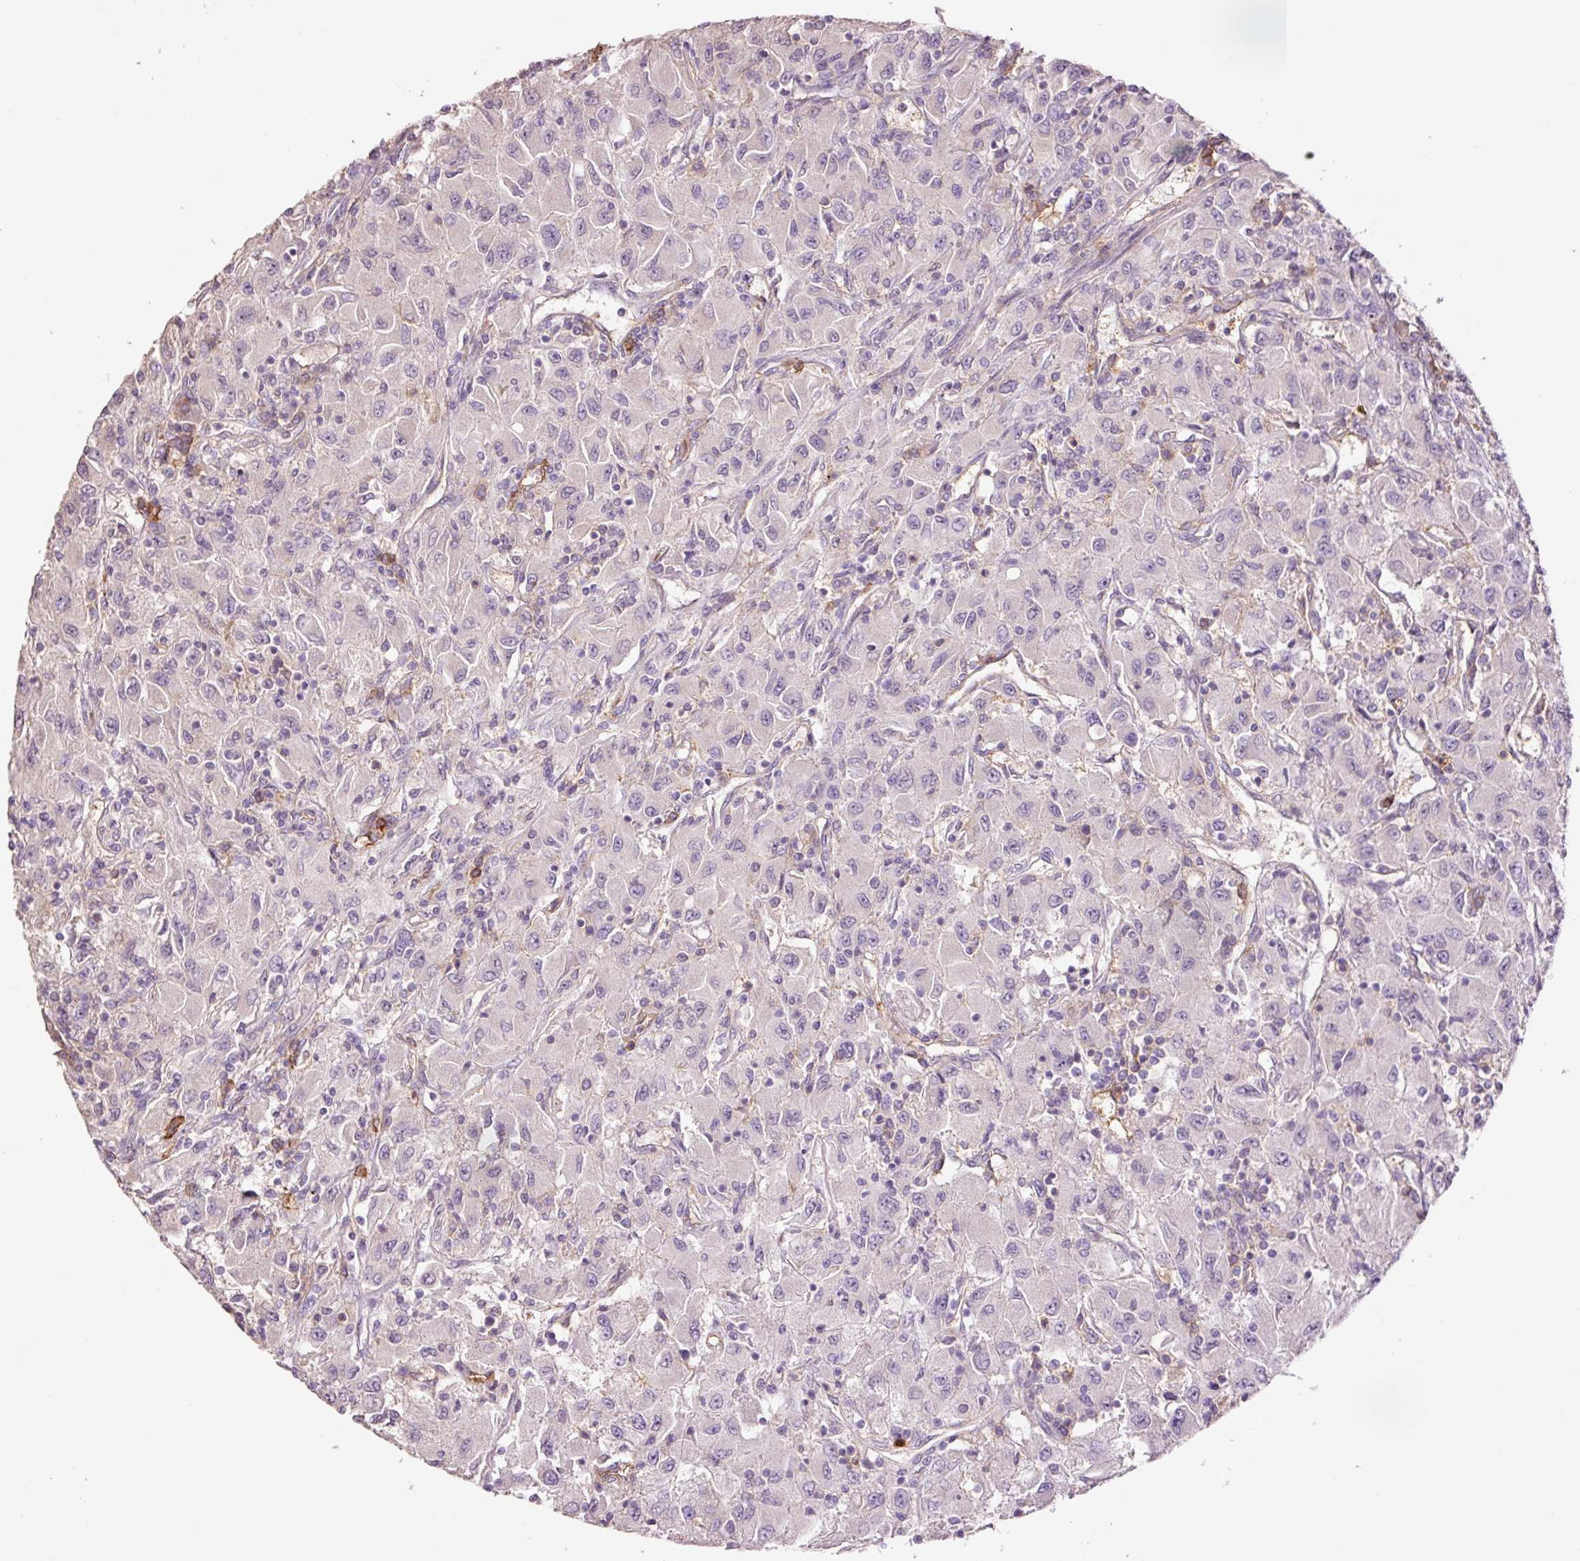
{"staining": {"intensity": "negative", "quantity": "none", "location": "none"}, "tissue": "renal cancer", "cell_type": "Tumor cells", "image_type": "cancer", "snomed": [{"axis": "morphology", "description": "Adenocarcinoma, NOS"}, {"axis": "topography", "description": "Kidney"}], "caption": "The immunohistochemistry image has no significant staining in tumor cells of renal cancer tissue.", "gene": "SLC1A4", "patient": {"sex": "female", "age": 67}}